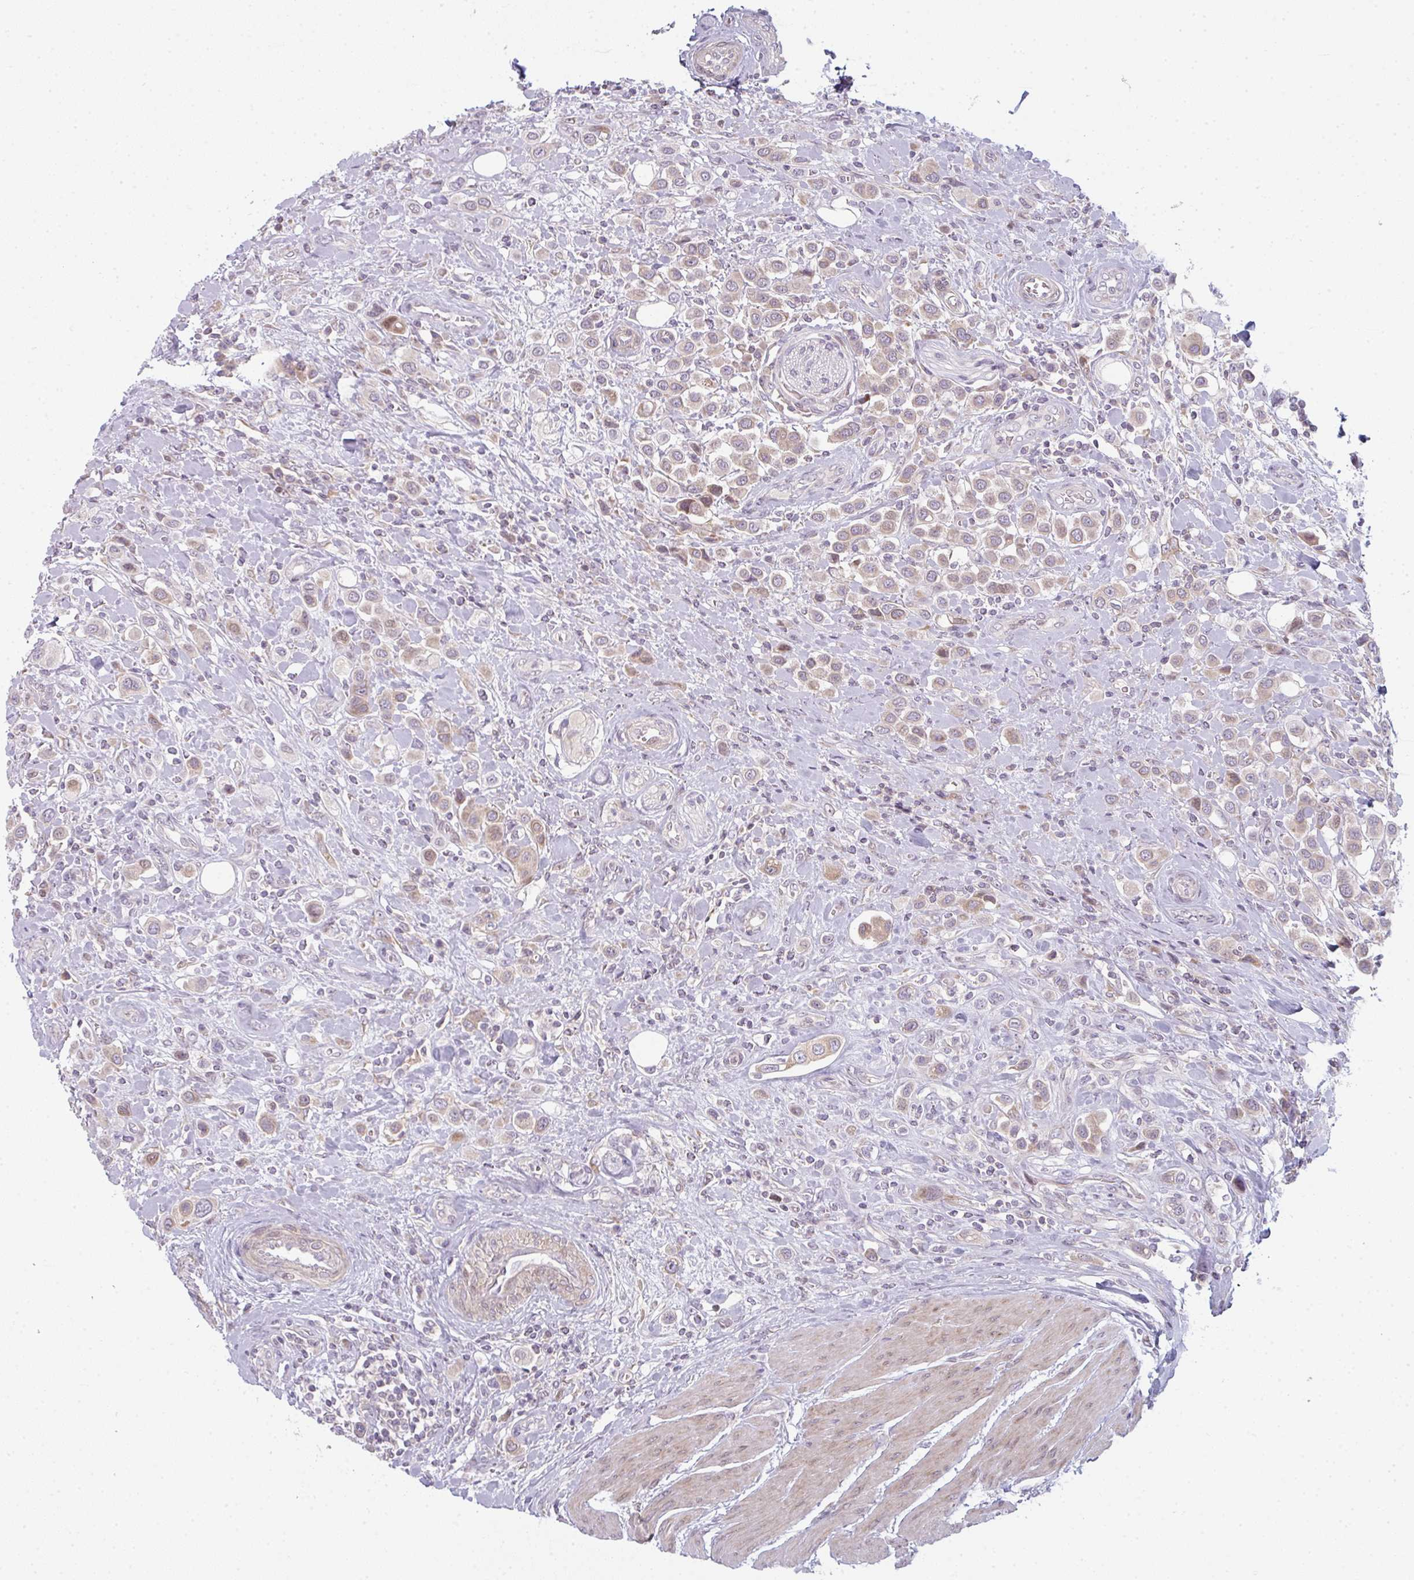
{"staining": {"intensity": "weak", "quantity": "25%-75%", "location": "cytoplasmic/membranous"}, "tissue": "urothelial cancer", "cell_type": "Tumor cells", "image_type": "cancer", "snomed": [{"axis": "morphology", "description": "Urothelial carcinoma, High grade"}, {"axis": "topography", "description": "Urinary bladder"}], "caption": "High-magnification brightfield microscopy of urothelial carcinoma (high-grade) stained with DAB (3,3'-diaminobenzidine) (brown) and counterstained with hematoxylin (blue). tumor cells exhibit weak cytoplasmic/membranous staining is appreciated in about25%-75% of cells.", "gene": "TMEM237", "patient": {"sex": "male", "age": 50}}